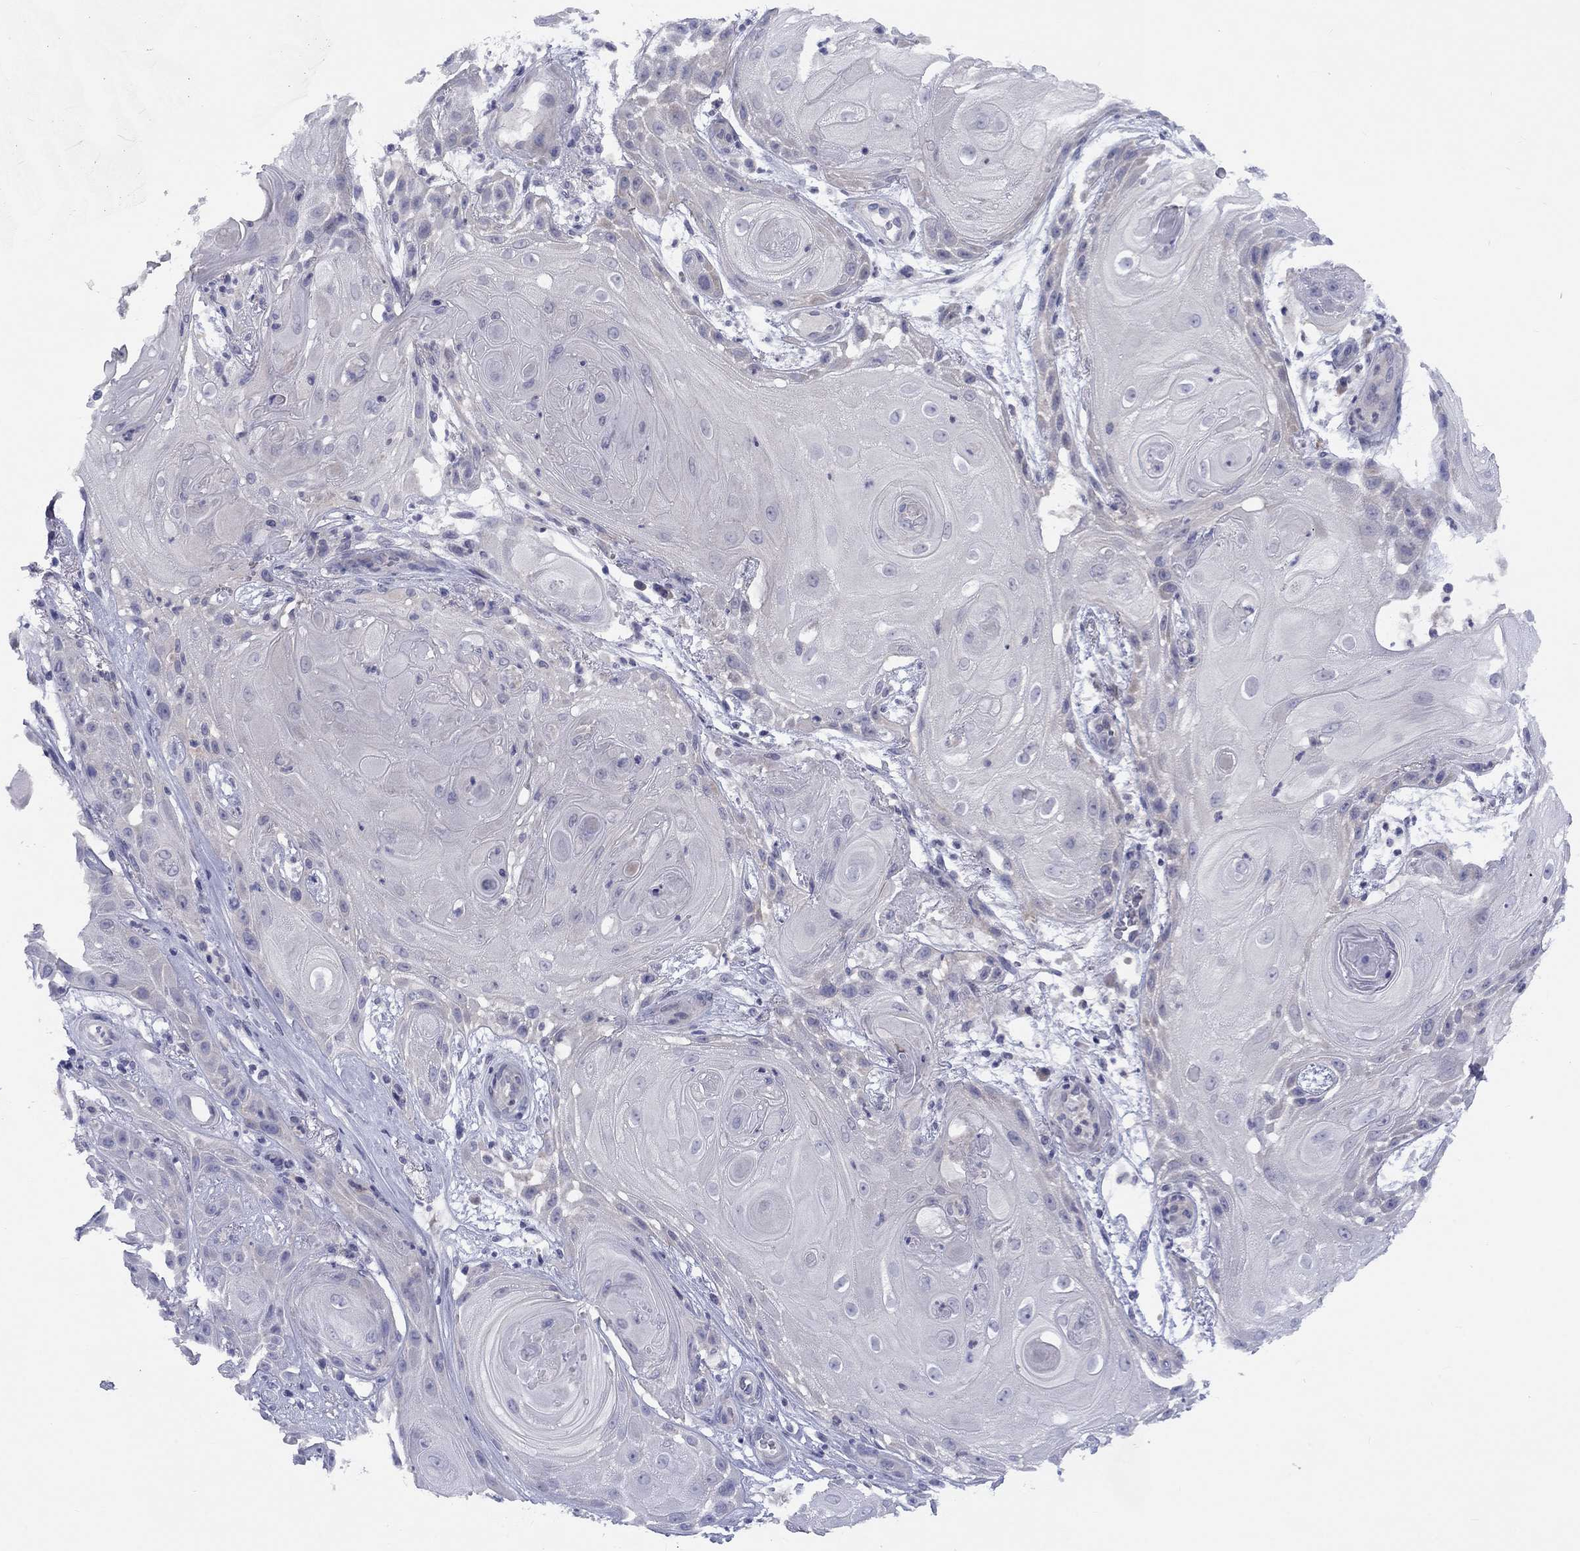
{"staining": {"intensity": "negative", "quantity": "none", "location": "none"}, "tissue": "skin cancer", "cell_type": "Tumor cells", "image_type": "cancer", "snomed": [{"axis": "morphology", "description": "Squamous cell carcinoma, NOS"}, {"axis": "topography", "description": "Skin"}], "caption": "Squamous cell carcinoma (skin) was stained to show a protein in brown. There is no significant positivity in tumor cells. (Immunohistochemistry, brightfield microscopy, high magnification).", "gene": "CACNA1A", "patient": {"sex": "male", "age": 62}}